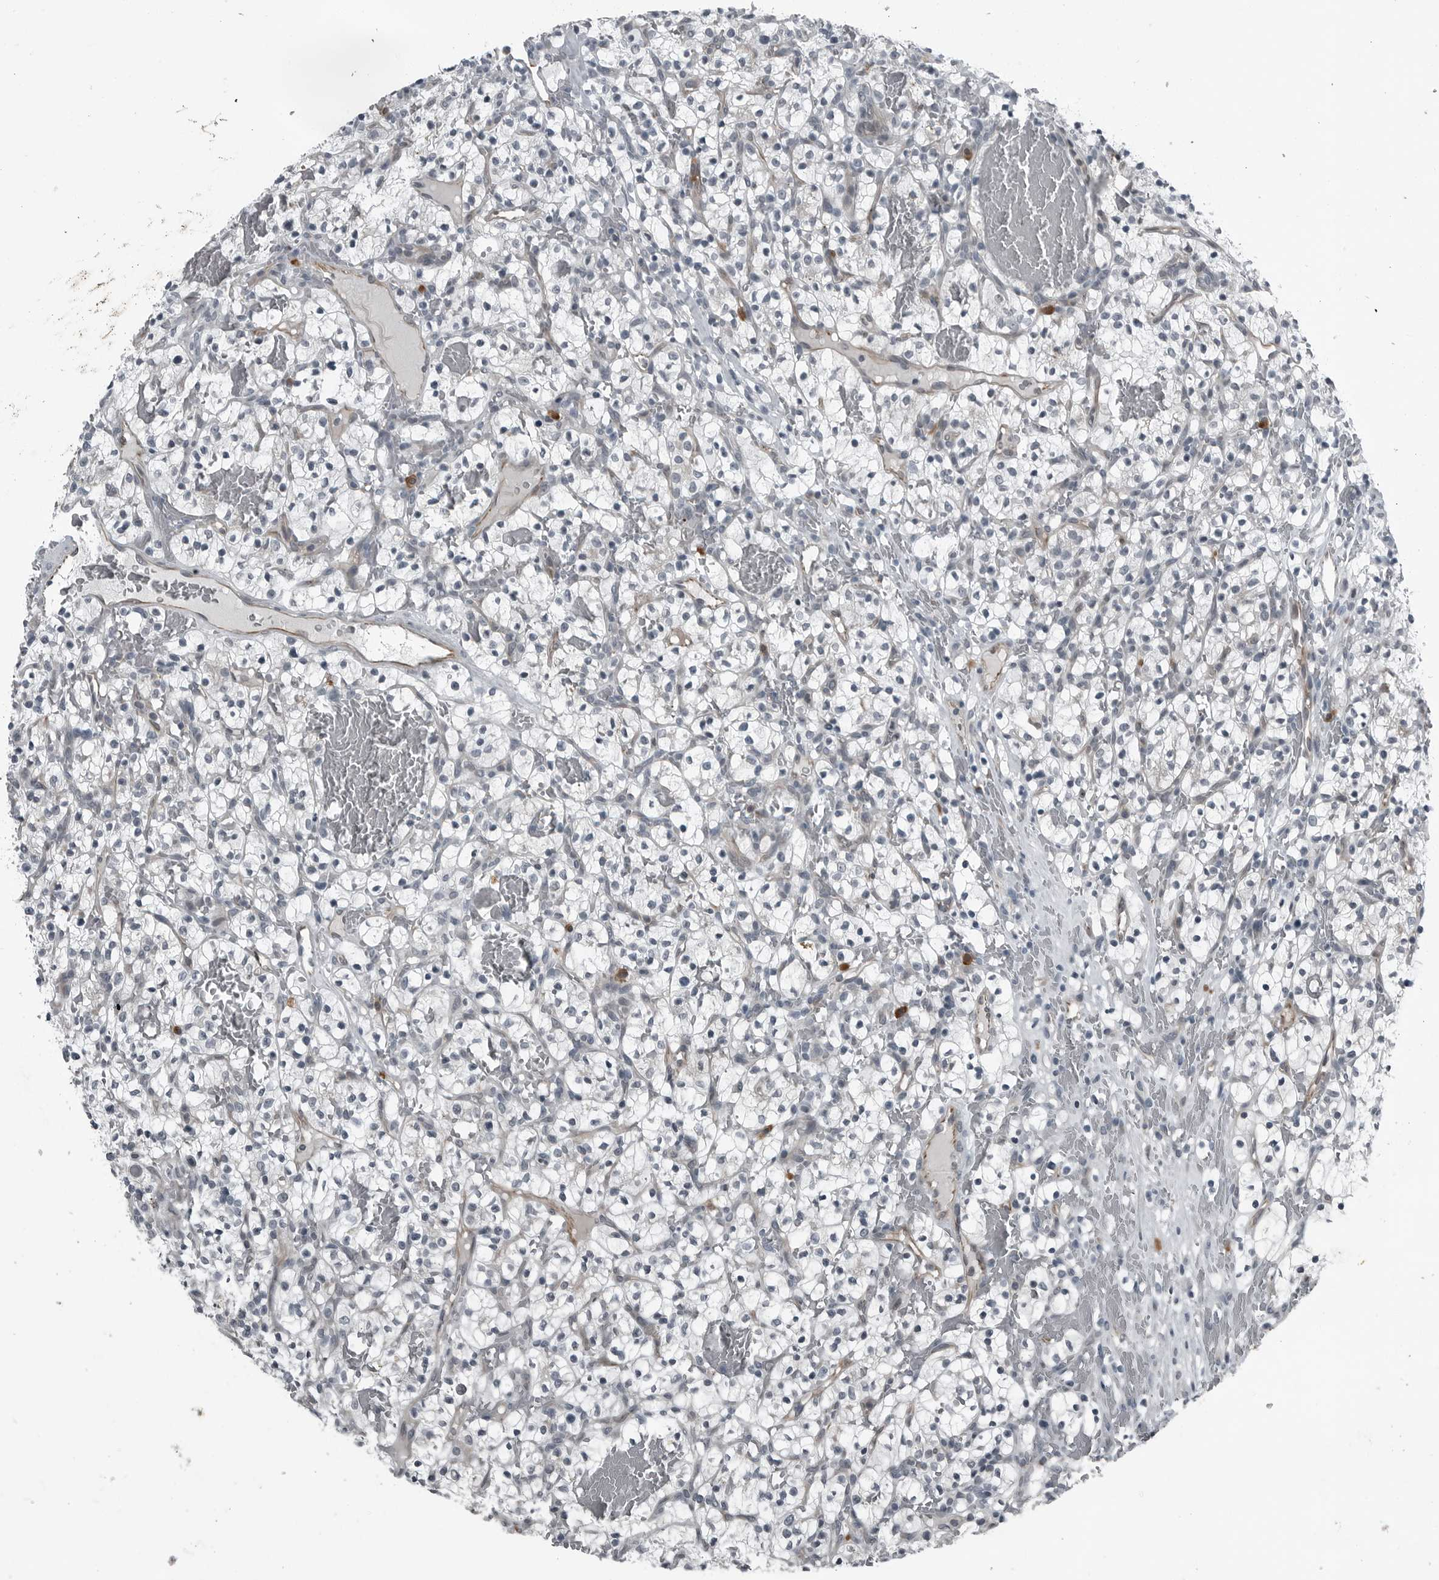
{"staining": {"intensity": "negative", "quantity": "none", "location": "none"}, "tissue": "renal cancer", "cell_type": "Tumor cells", "image_type": "cancer", "snomed": [{"axis": "morphology", "description": "Adenocarcinoma, NOS"}, {"axis": "topography", "description": "Kidney"}], "caption": "Tumor cells are negative for brown protein staining in renal cancer (adenocarcinoma).", "gene": "GAK", "patient": {"sex": "female", "age": 57}}